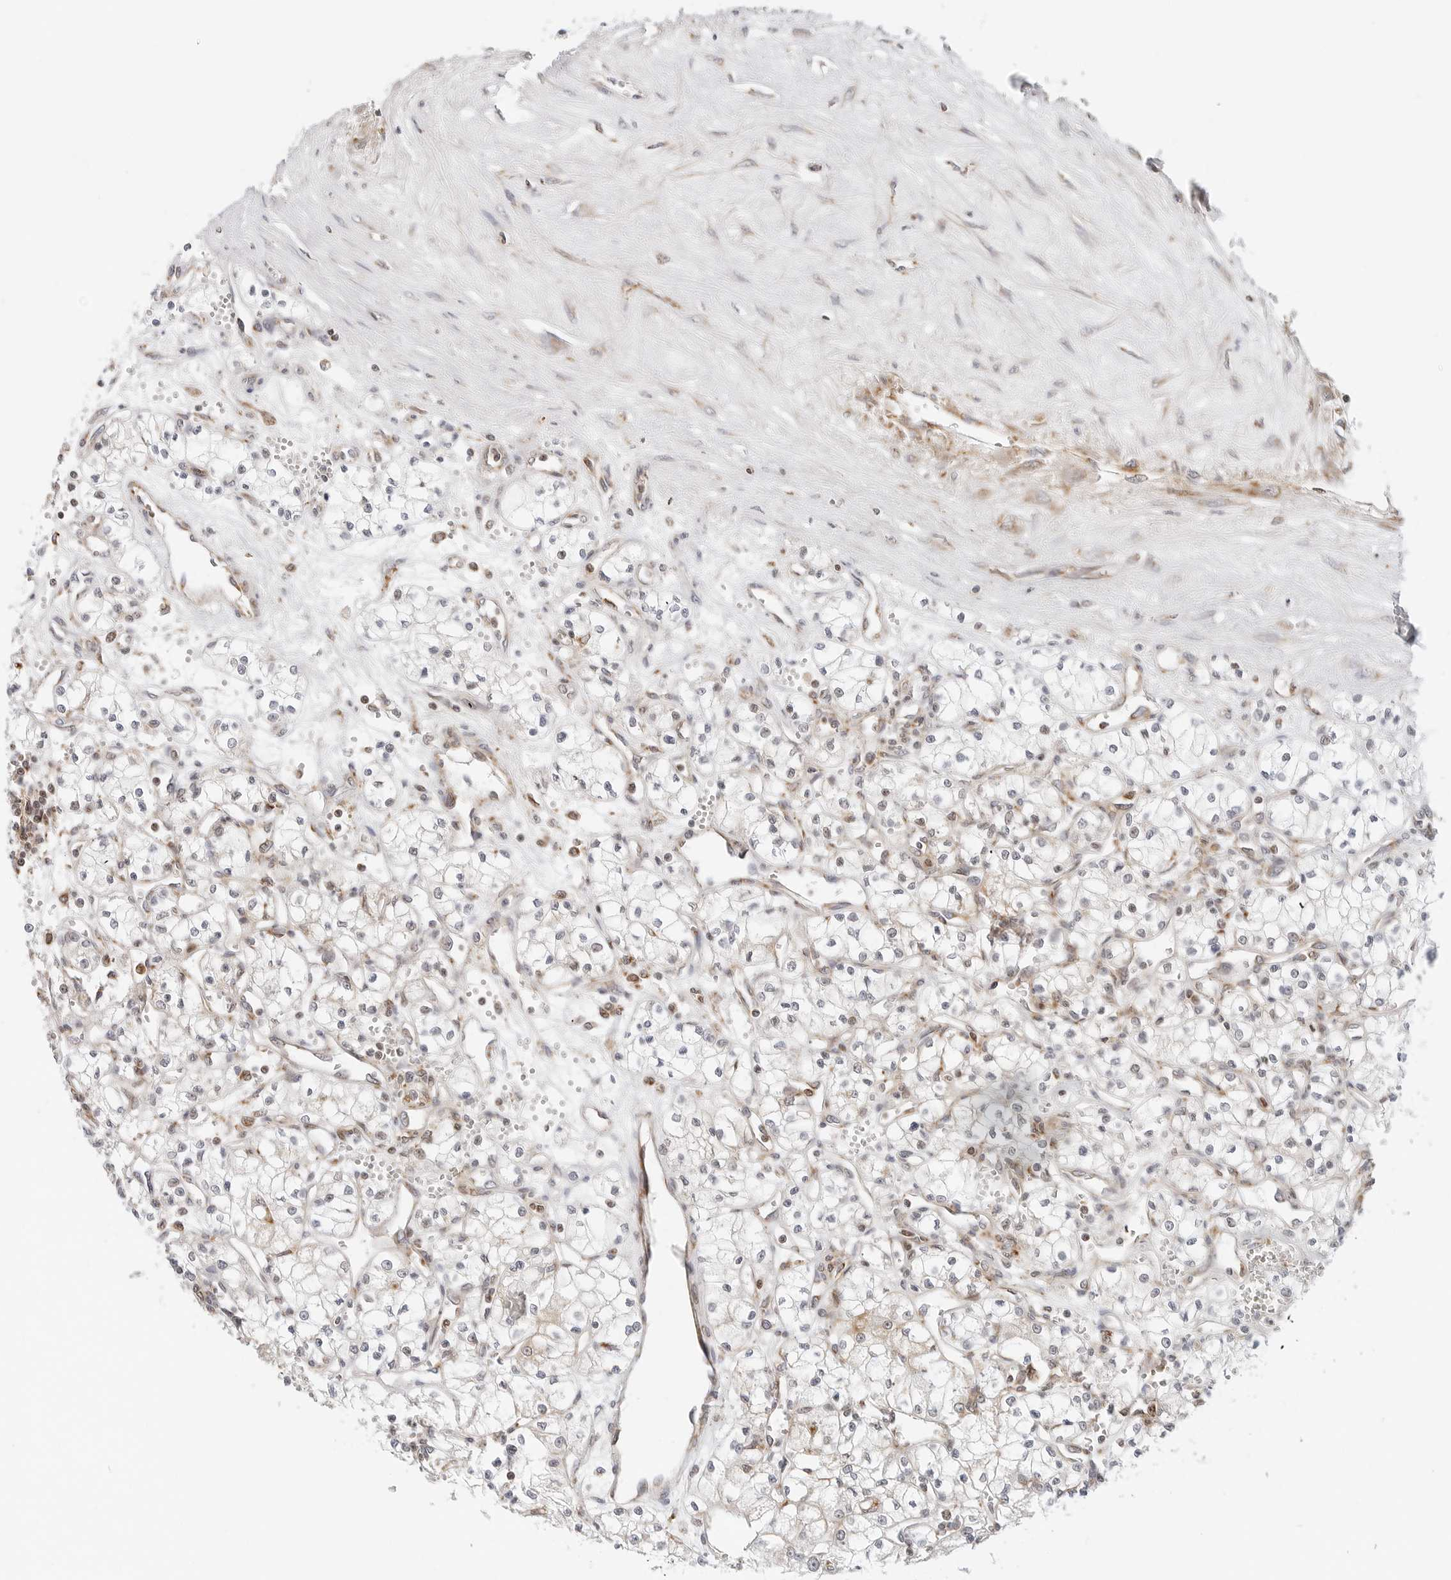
{"staining": {"intensity": "weak", "quantity": "<25%", "location": "cytoplasmic/membranous"}, "tissue": "renal cancer", "cell_type": "Tumor cells", "image_type": "cancer", "snomed": [{"axis": "morphology", "description": "Adenocarcinoma, NOS"}, {"axis": "topography", "description": "Kidney"}], "caption": "High power microscopy photomicrograph of an IHC micrograph of renal cancer, revealing no significant expression in tumor cells.", "gene": "DYRK4", "patient": {"sex": "male", "age": 59}}